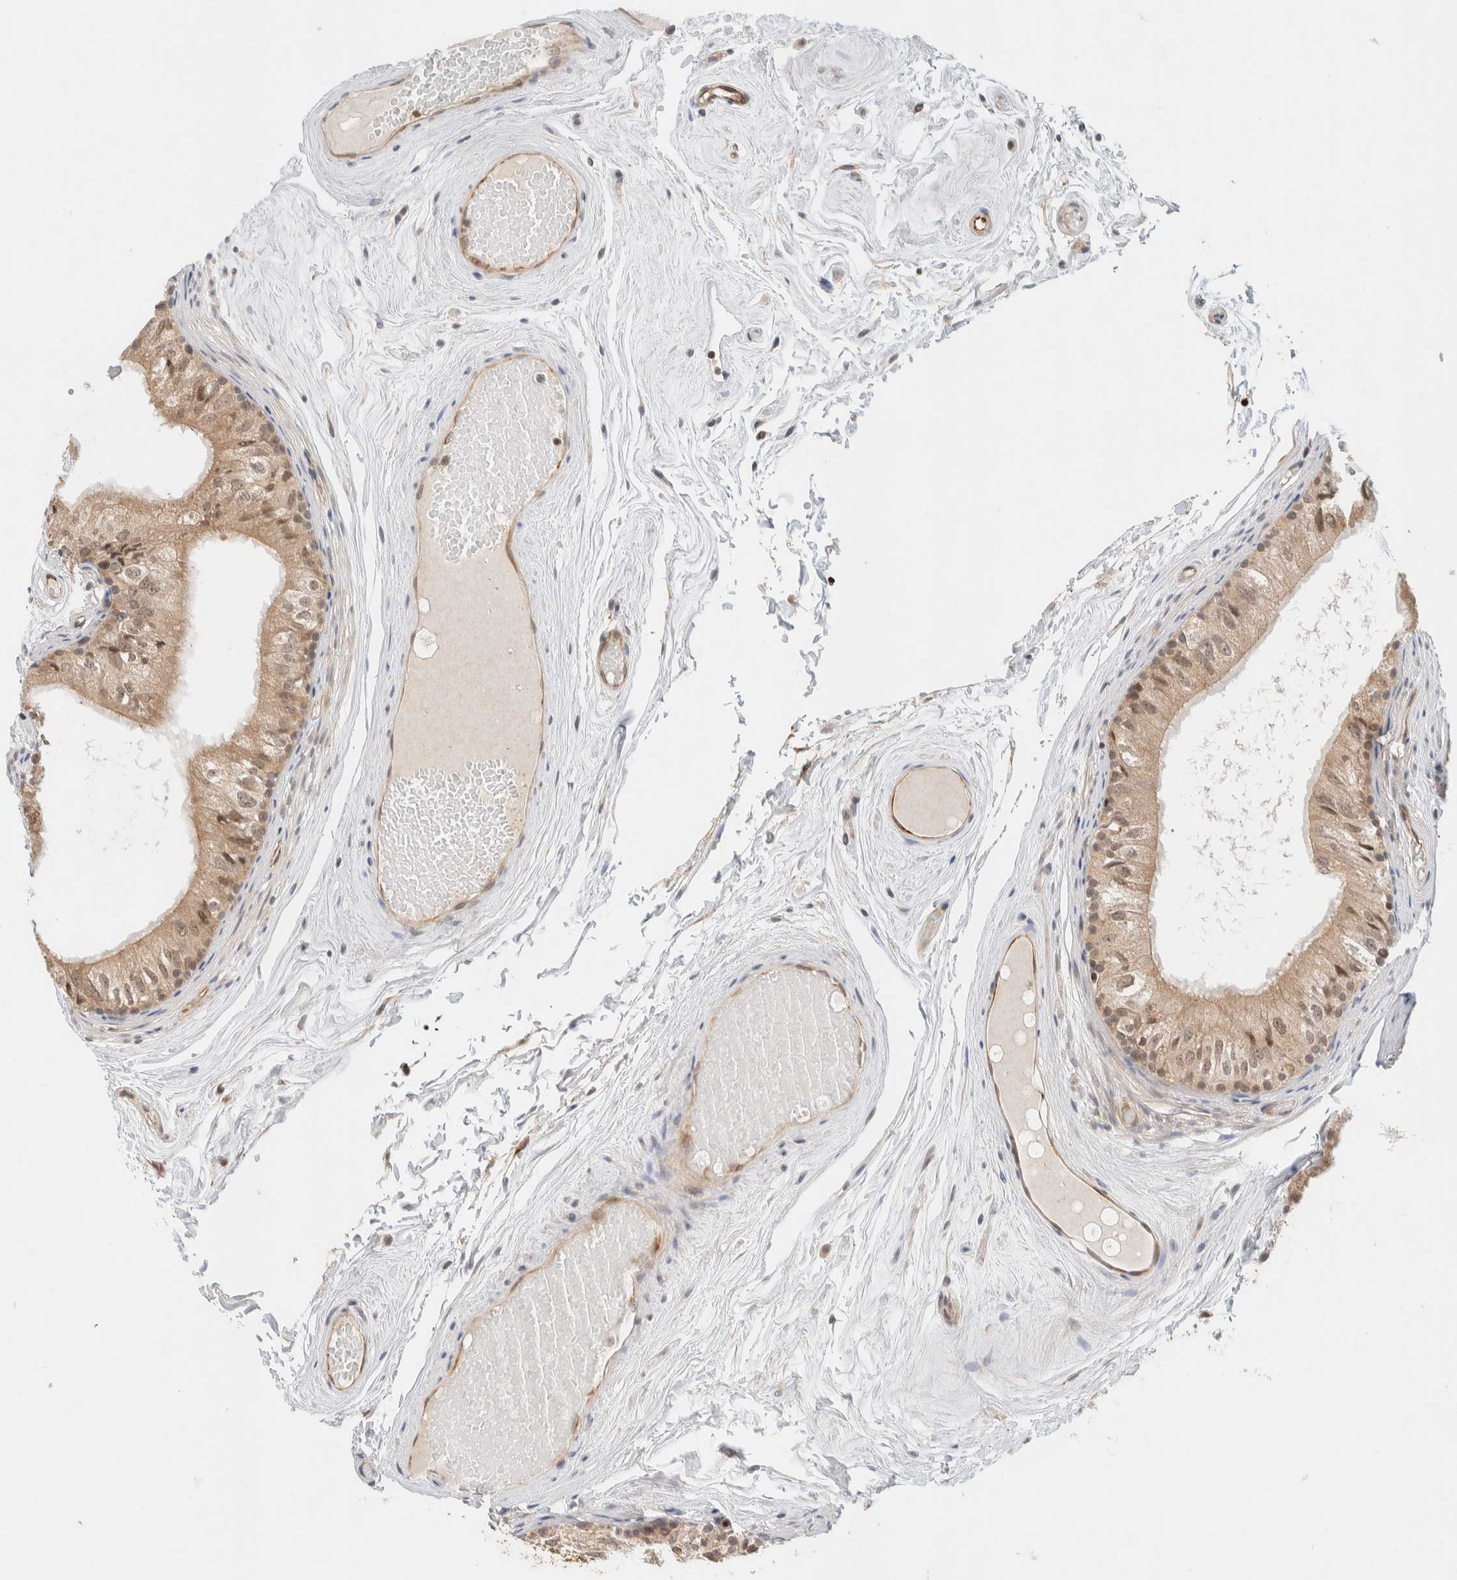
{"staining": {"intensity": "moderate", "quantity": ">75%", "location": "cytoplasmic/membranous"}, "tissue": "epididymis", "cell_type": "Glandular cells", "image_type": "normal", "snomed": [{"axis": "morphology", "description": "Normal tissue, NOS"}, {"axis": "topography", "description": "Epididymis"}], "caption": "Brown immunohistochemical staining in unremarkable human epididymis displays moderate cytoplasmic/membranous expression in approximately >75% of glandular cells.", "gene": "C8orf76", "patient": {"sex": "male", "age": 79}}